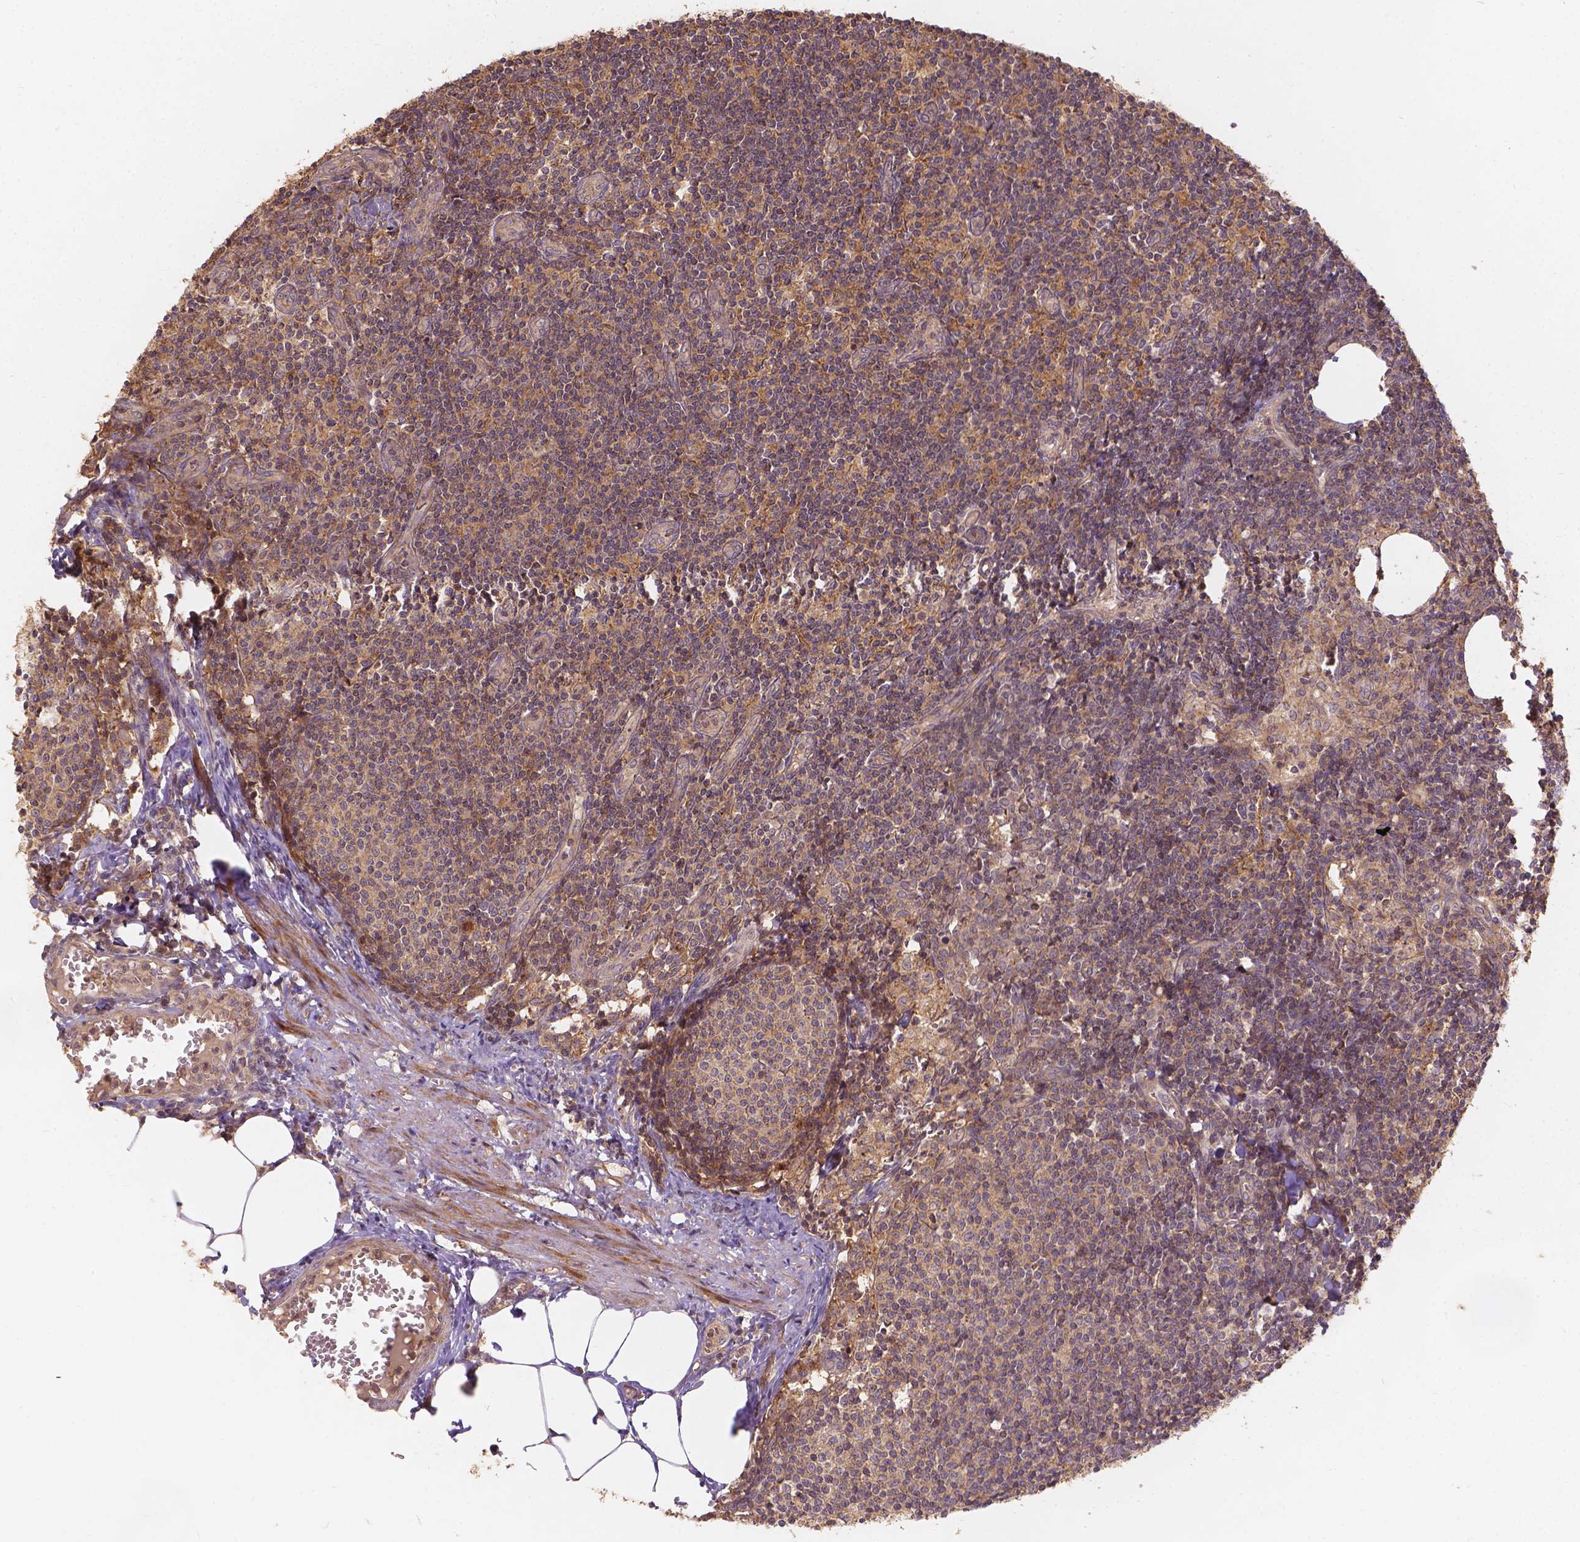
{"staining": {"intensity": "weak", "quantity": ">75%", "location": "cytoplasmic/membranous"}, "tissue": "lymph node", "cell_type": "Germinal center cells", "image_type": "normal", "snomed": [{"axis": "morphology", "description": "Normal tissue, NOS"}, {"axis": "topography", "description": "Lymph node"}], "caption": "An immunohistochemistry histopathology image of benign tissue is shown. Protein staining in brown shows weak cytoplasmic/membranous positivity in lymph node within germinal center cells. The protein is shown in brown color, while the nuclei are stained blue.", "gene": "XPR1", "patient": {"sex": "female", "age": 50}}